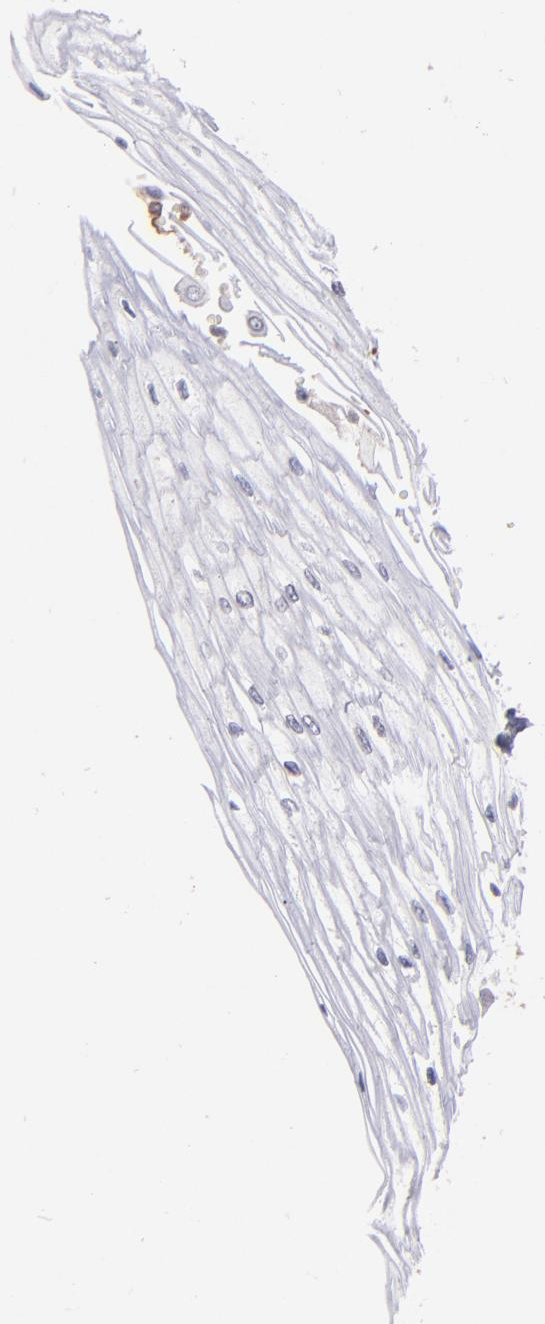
{"staining": {"intensity": "negative", "quantity": "none", "location": "none"}, "tissue": "esophagus", "cell_type": "Squamous epithelial cells", "image_type": "normal", "snomed": [{"axis": "morphology", "description": "Normal tissue, NOS"}, {"axis": "topography", "description": "Esophagus"}], "caption": "Immunohistochemistry micrograph of unremarkable human esophagus stained for a protein (brown), which shows no staining in squamous epithelial cells.", "gene": "ICAM1", "patient": {"sex": "male", "age": 65}}